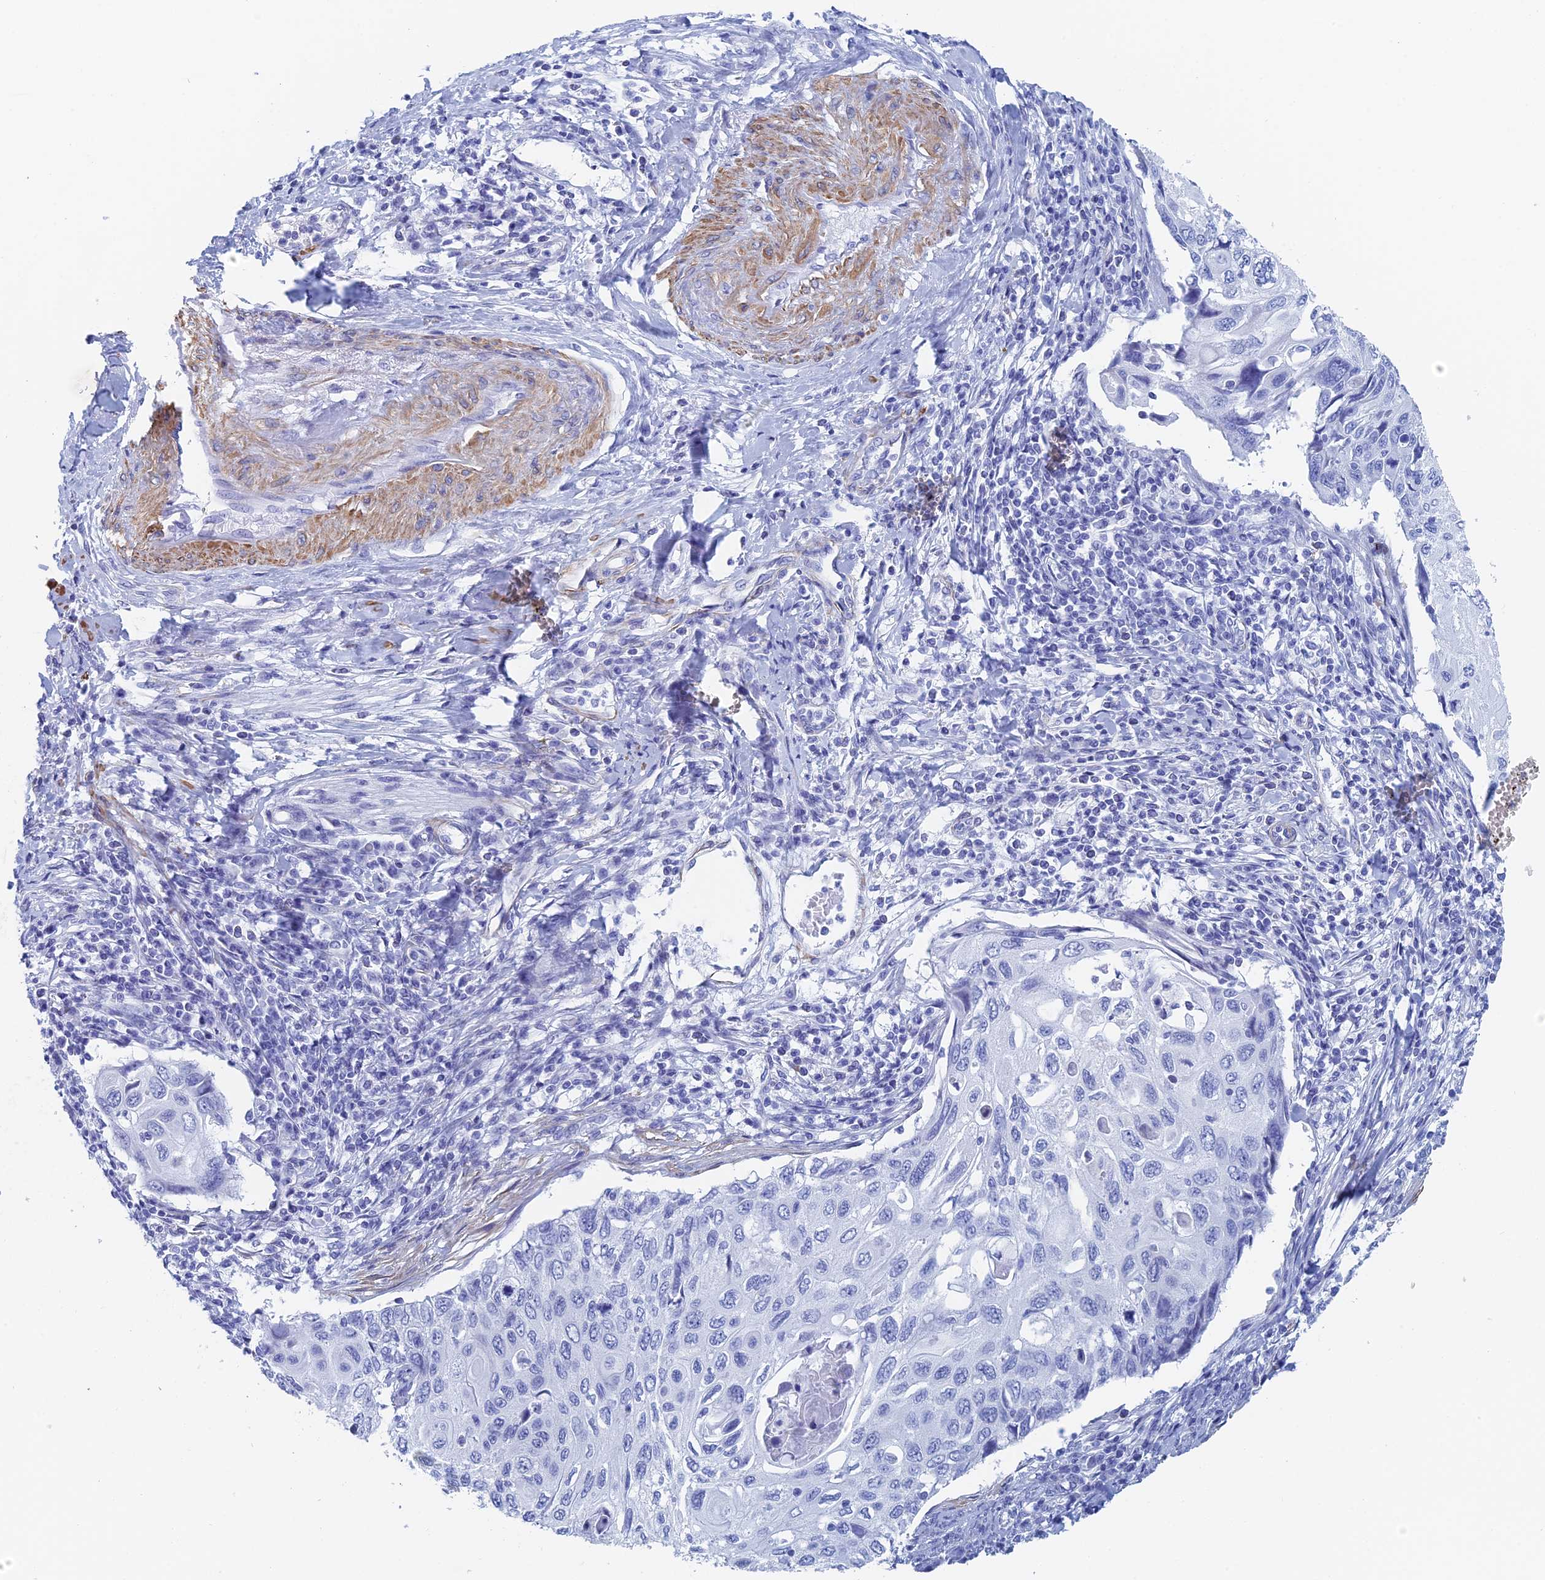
{"staining": {"intensity": "negative", "quantity": "none", "location": "none"}, "tissue": "cervical cancer", "cell_type": "Tumor cells", "image_type": "cancer", "snomed": [{"axis": "morphology", "description": "Squamous cell carcinoma, NOS"}, {"axis": "topography", "description": "Cervix"}], "caption": "The IHC micrograph has no significant positivity in tumor cells of cervical squamous cell carcinoma tissue.", "gene": "KCNK18", "patient": {"sex": "female", "age": 70}}